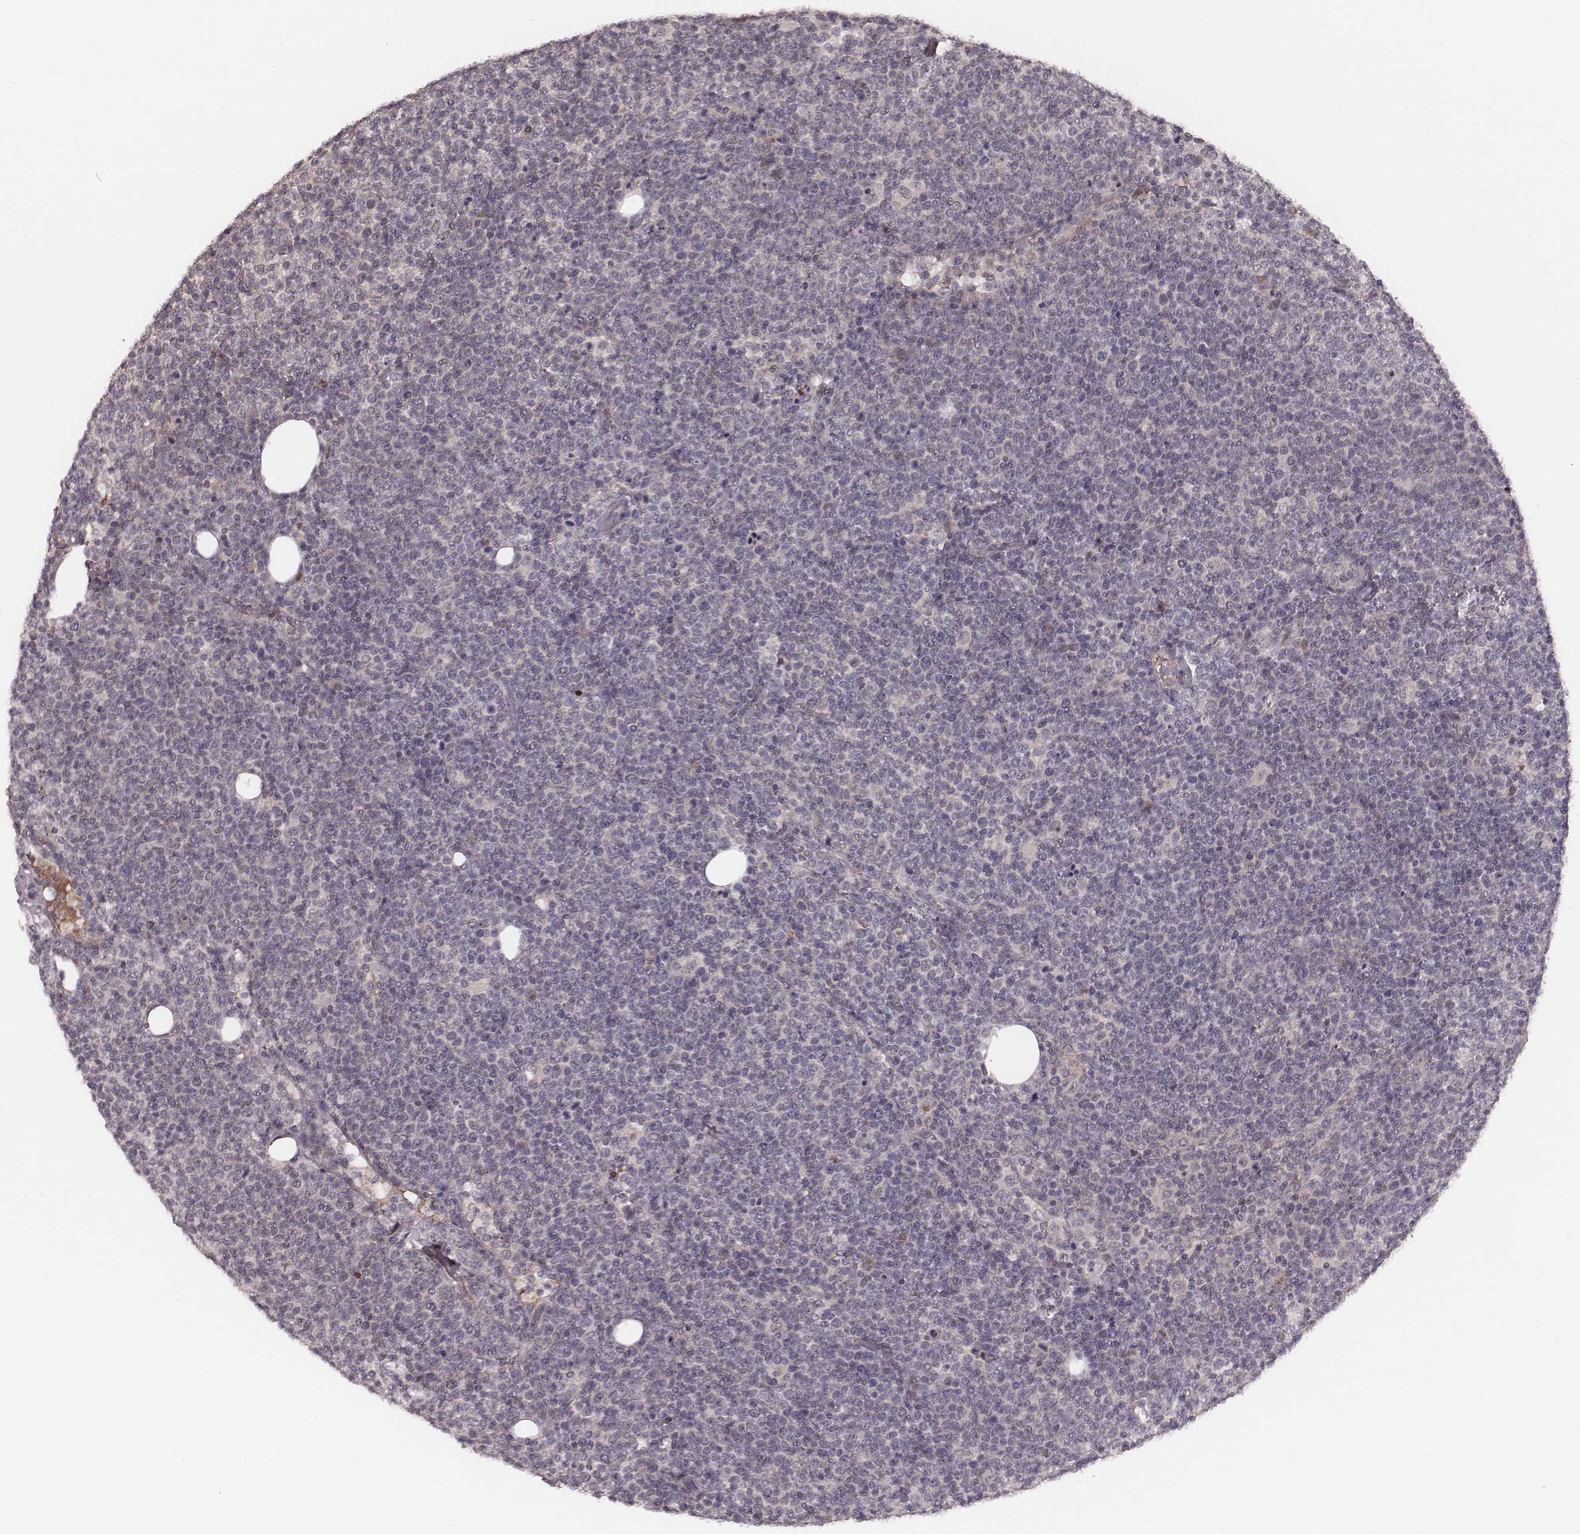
{"staining": {"intensity": "negative", "quantity": "none", "location": "none"}, "tissue": "lymphoma", "cell_type": "Tumor cells", "image_type": "cancer", "snomed": [{"axis": "morphology", "description": "Malignant lymphoma, non-Hodgkin's type, High grade"}, {"axis": "topography", "description": "Lymph node"}], "caption": "This is an IHC histopathology image of malignant lymphoma, non-Hodgkin's type (high-grade). There is no positivity in tumor cells.", "gene": "IL5", "patient": {"sex": "male", "age": 61}}